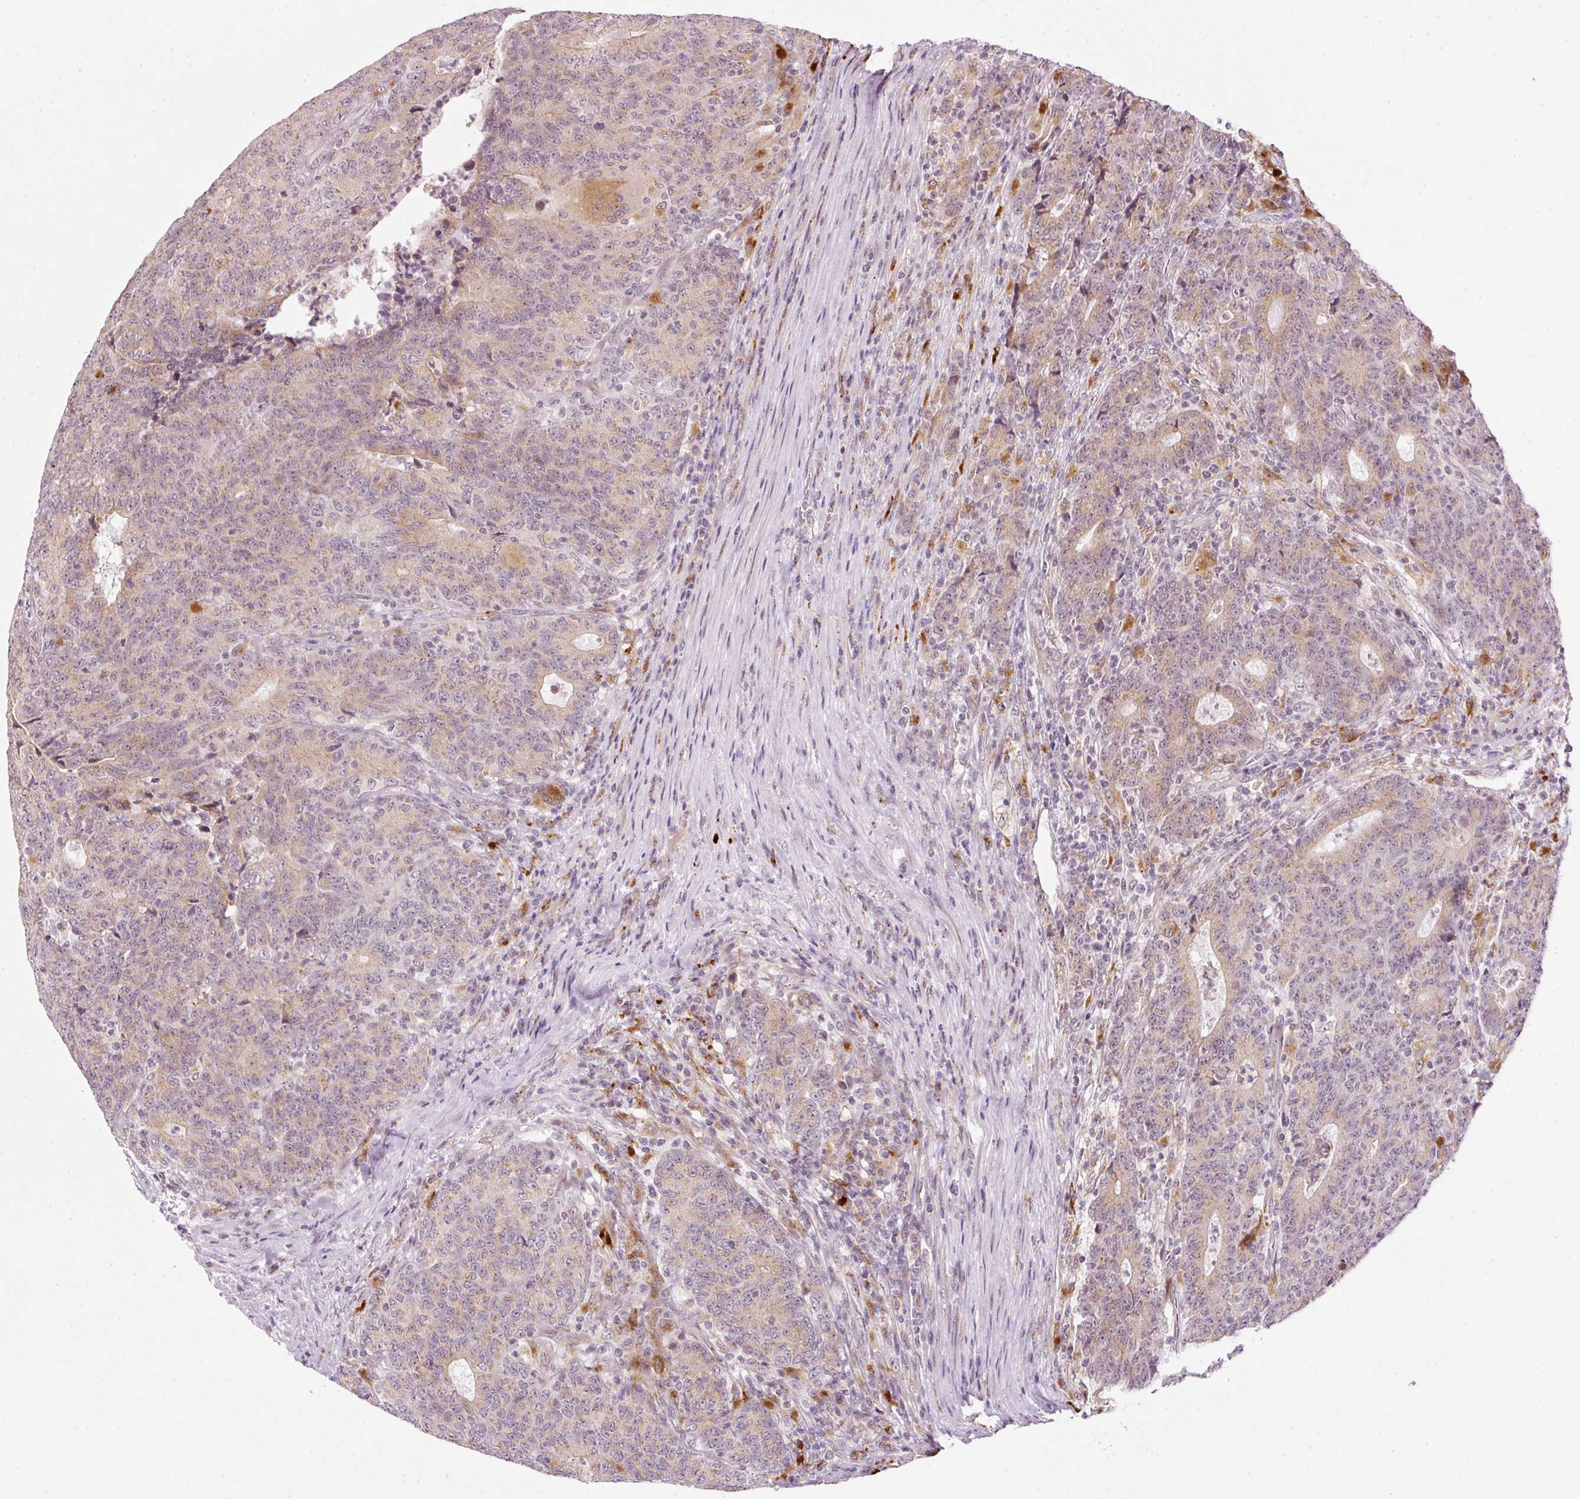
{"staining": {"intensity": "weak", "quantity": ">75%", "location": "cytoplasmic/membranous"}, "tissue": "colorectal cancer", "cell_type": "Tumor cells", "image_type": "cancer", "snomed": [{"axis": "morphology", "description": "Adenocarcinoma, NOS"}, {"axis": "topography", "description": "Colon"}], "caption": "The image reveals a brown stain indicating the presence of a protein in the cytoplasmic/membranous of tumor cells in adenocarcinoma (colorectal).", "gene": "ZNF639", "patient": {"sex": "female", "age": 75}}